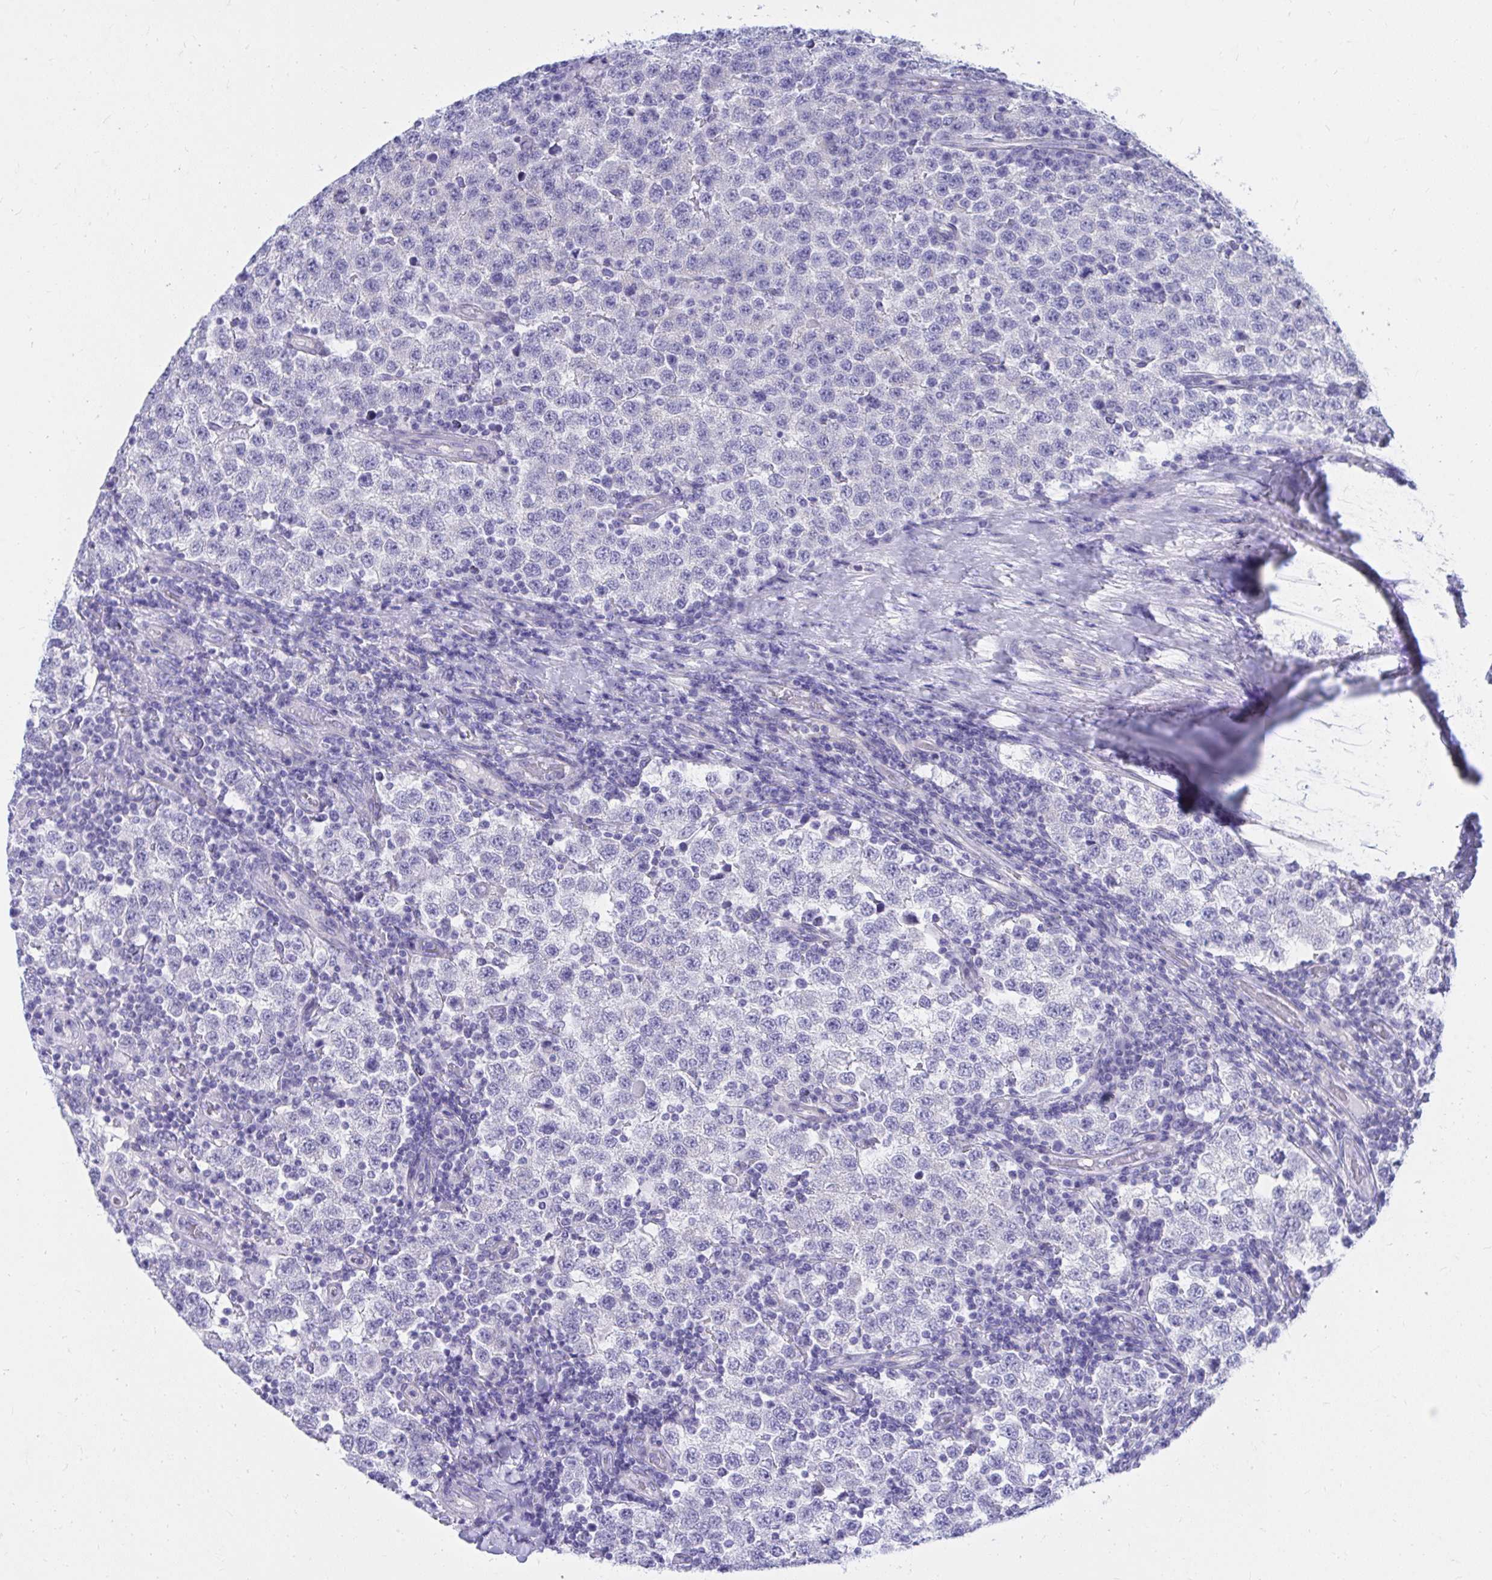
{"staining": {"intensity": "negative", "quantity": "none", "location": "none"}, "tissue": "testis cancer", "cell_type": "Tumor cells", "image_type": "cancer", "snomed": [{"axis": "morphology", "description": "Seminoma, NOS"}, {"axis": "topography", "description": "Testis"}], "caption": "Immunohistochemistry image of neoplastic tissue: human seminoma (testis) stained with DAB (3,3'-diaminobenzidine) exhibits no significant protein expression in tumor cells.", "gene": "SHISA8", "patient": {"sex": "male", "age": 34}}